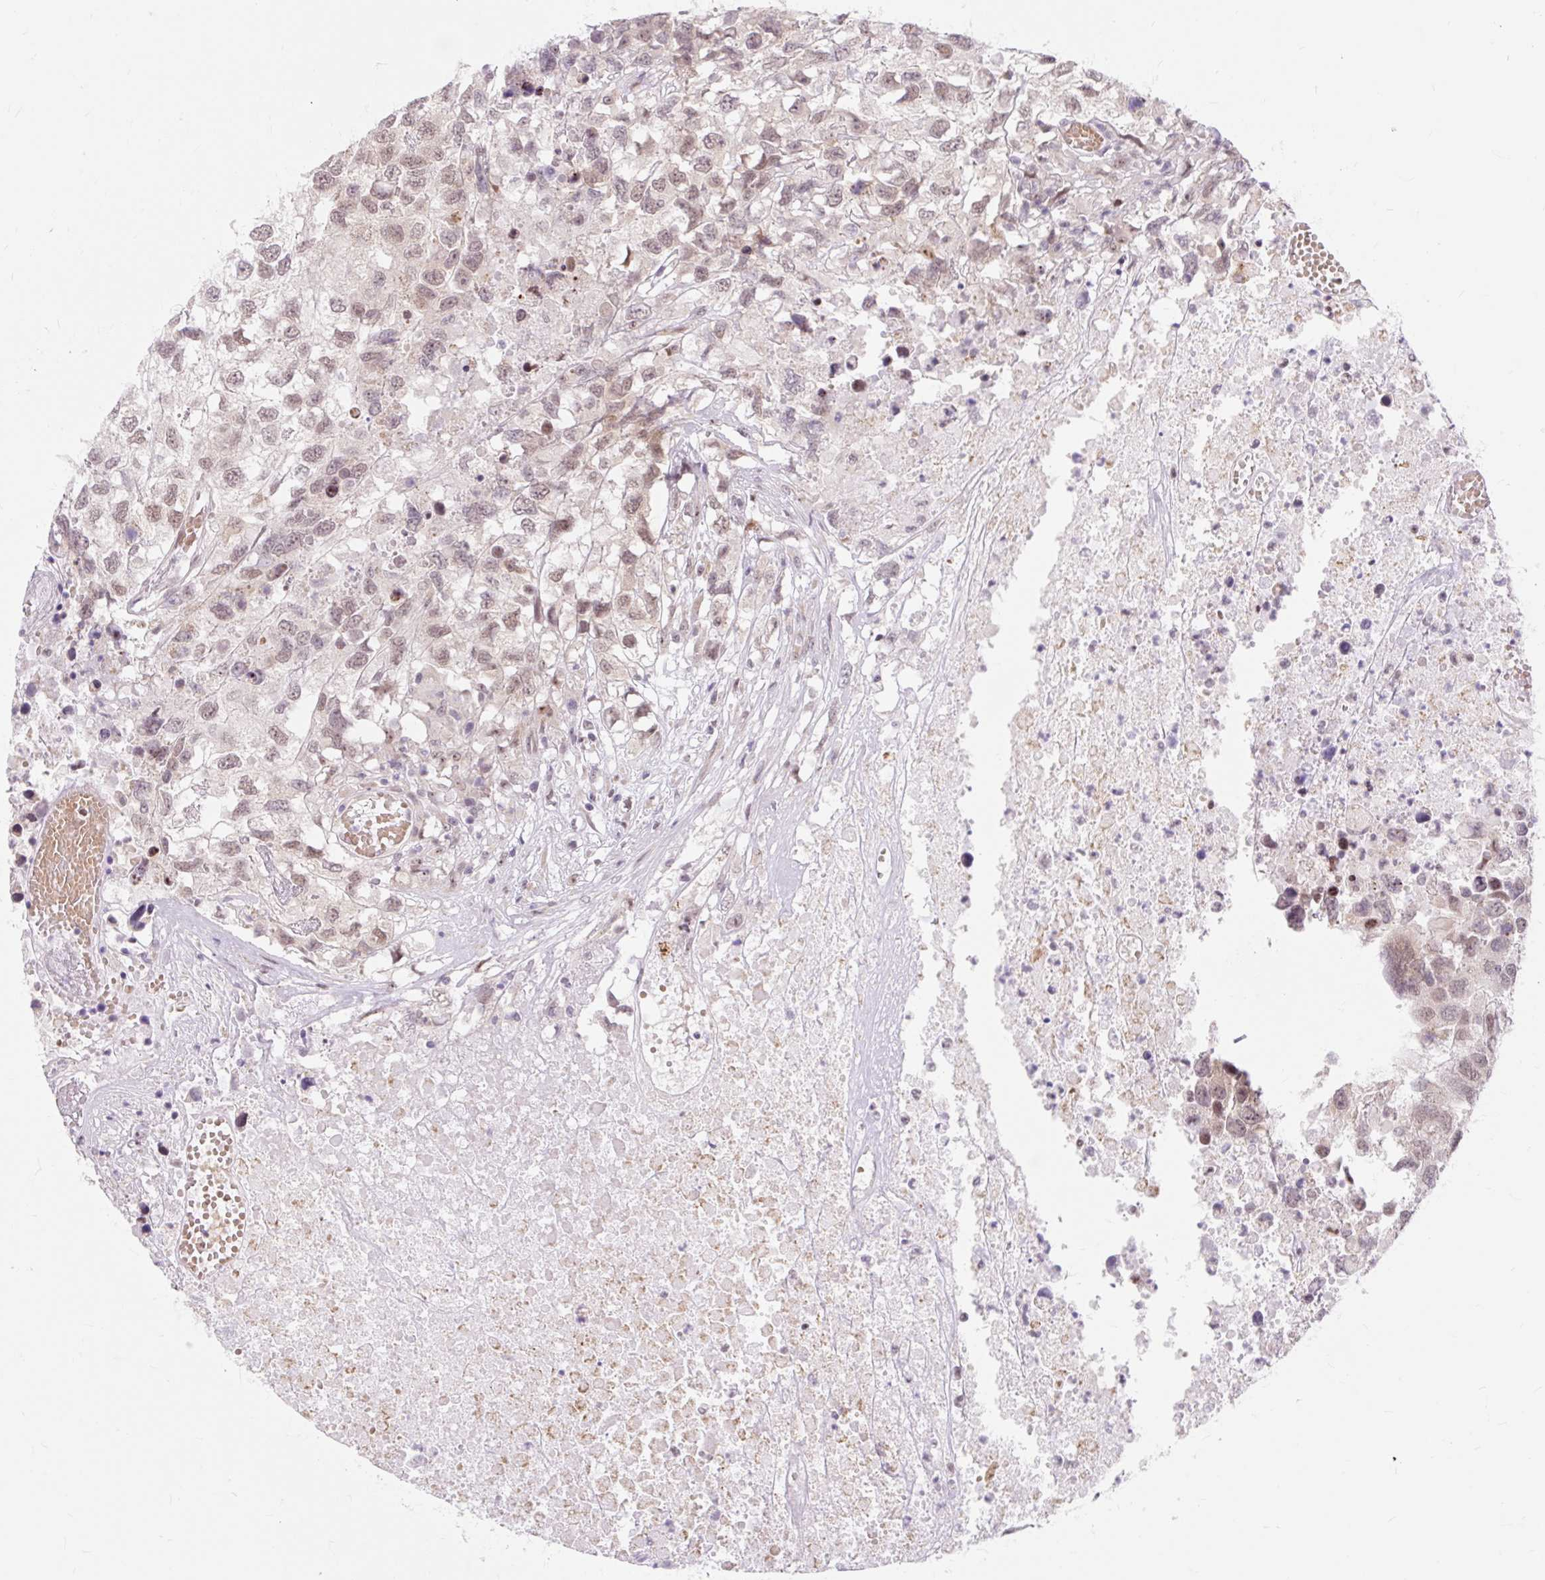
{"staining": {"intensity": "negative", "quantity": "none", "location": "none"}, "tissue": "testis cancer", "cell_type": "Tumor cells", "image_type": "cancer", "snomed": [{"axis": "morphology", "description": "Carcinoma, Embryonal, NOS"}, {"axis": "topography", "description": "Testis"}], "caption": "Human embryonal carcinoma (testis) stained for a protein using immunohistochemistry (IHC) displays no positivity in tumor cells.", "gene": "SRSF10", "patient": {"sex": "male", "age": 83}}